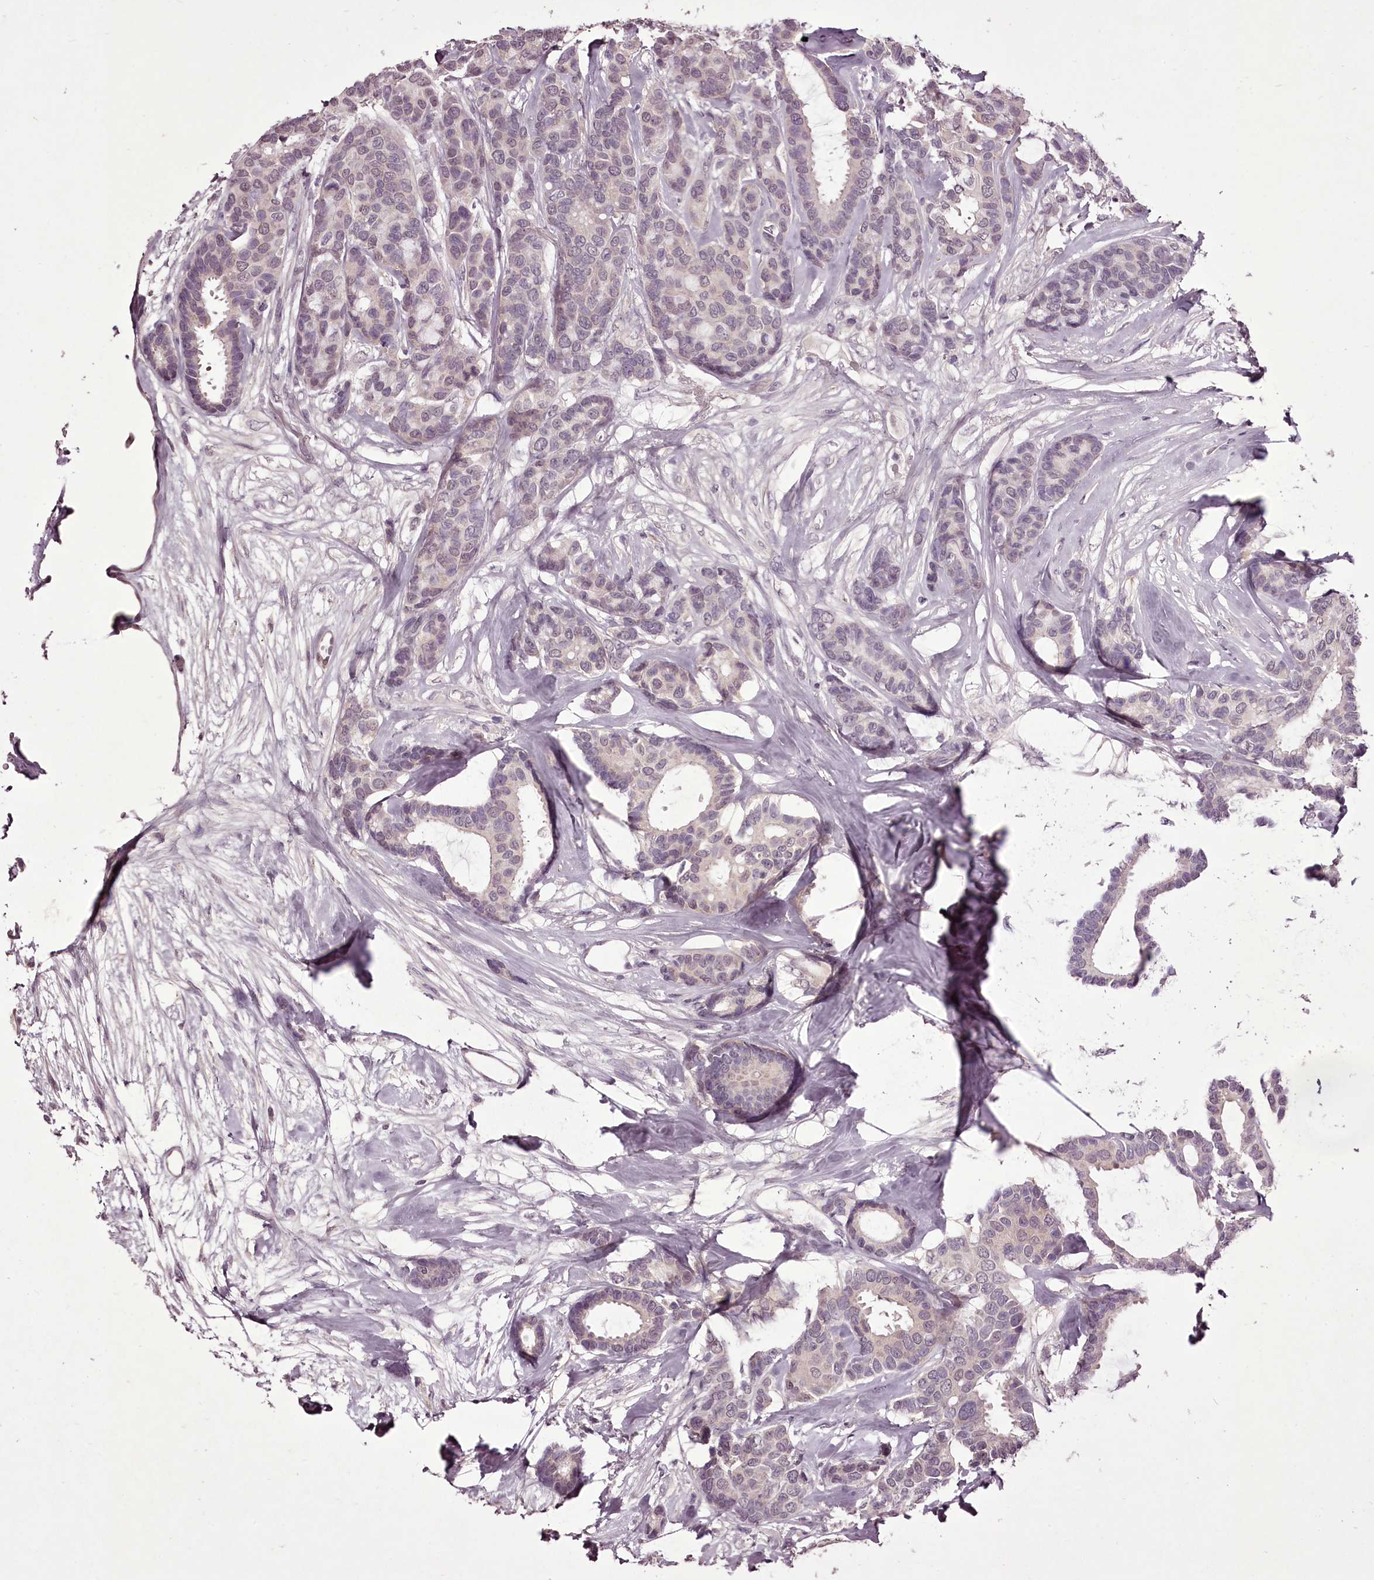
{"staining": {"intensity": "negative", "quantity": "none", "location": "none"}, "tissue": "breast cancer", "cell_type": "Tumor cells", "image_type": "cancer", "snomed": [{"axis": "morphology", "description": "Duct carcinoma"}, {"axis": "topography", "description": "Breast"}], "caption": "Protein analysis of breast intraductal carcinoma exhibits no significant expression in tumor cells.", "gene": "C1orf56", "patient": {"sex": "female", "age": 87}}